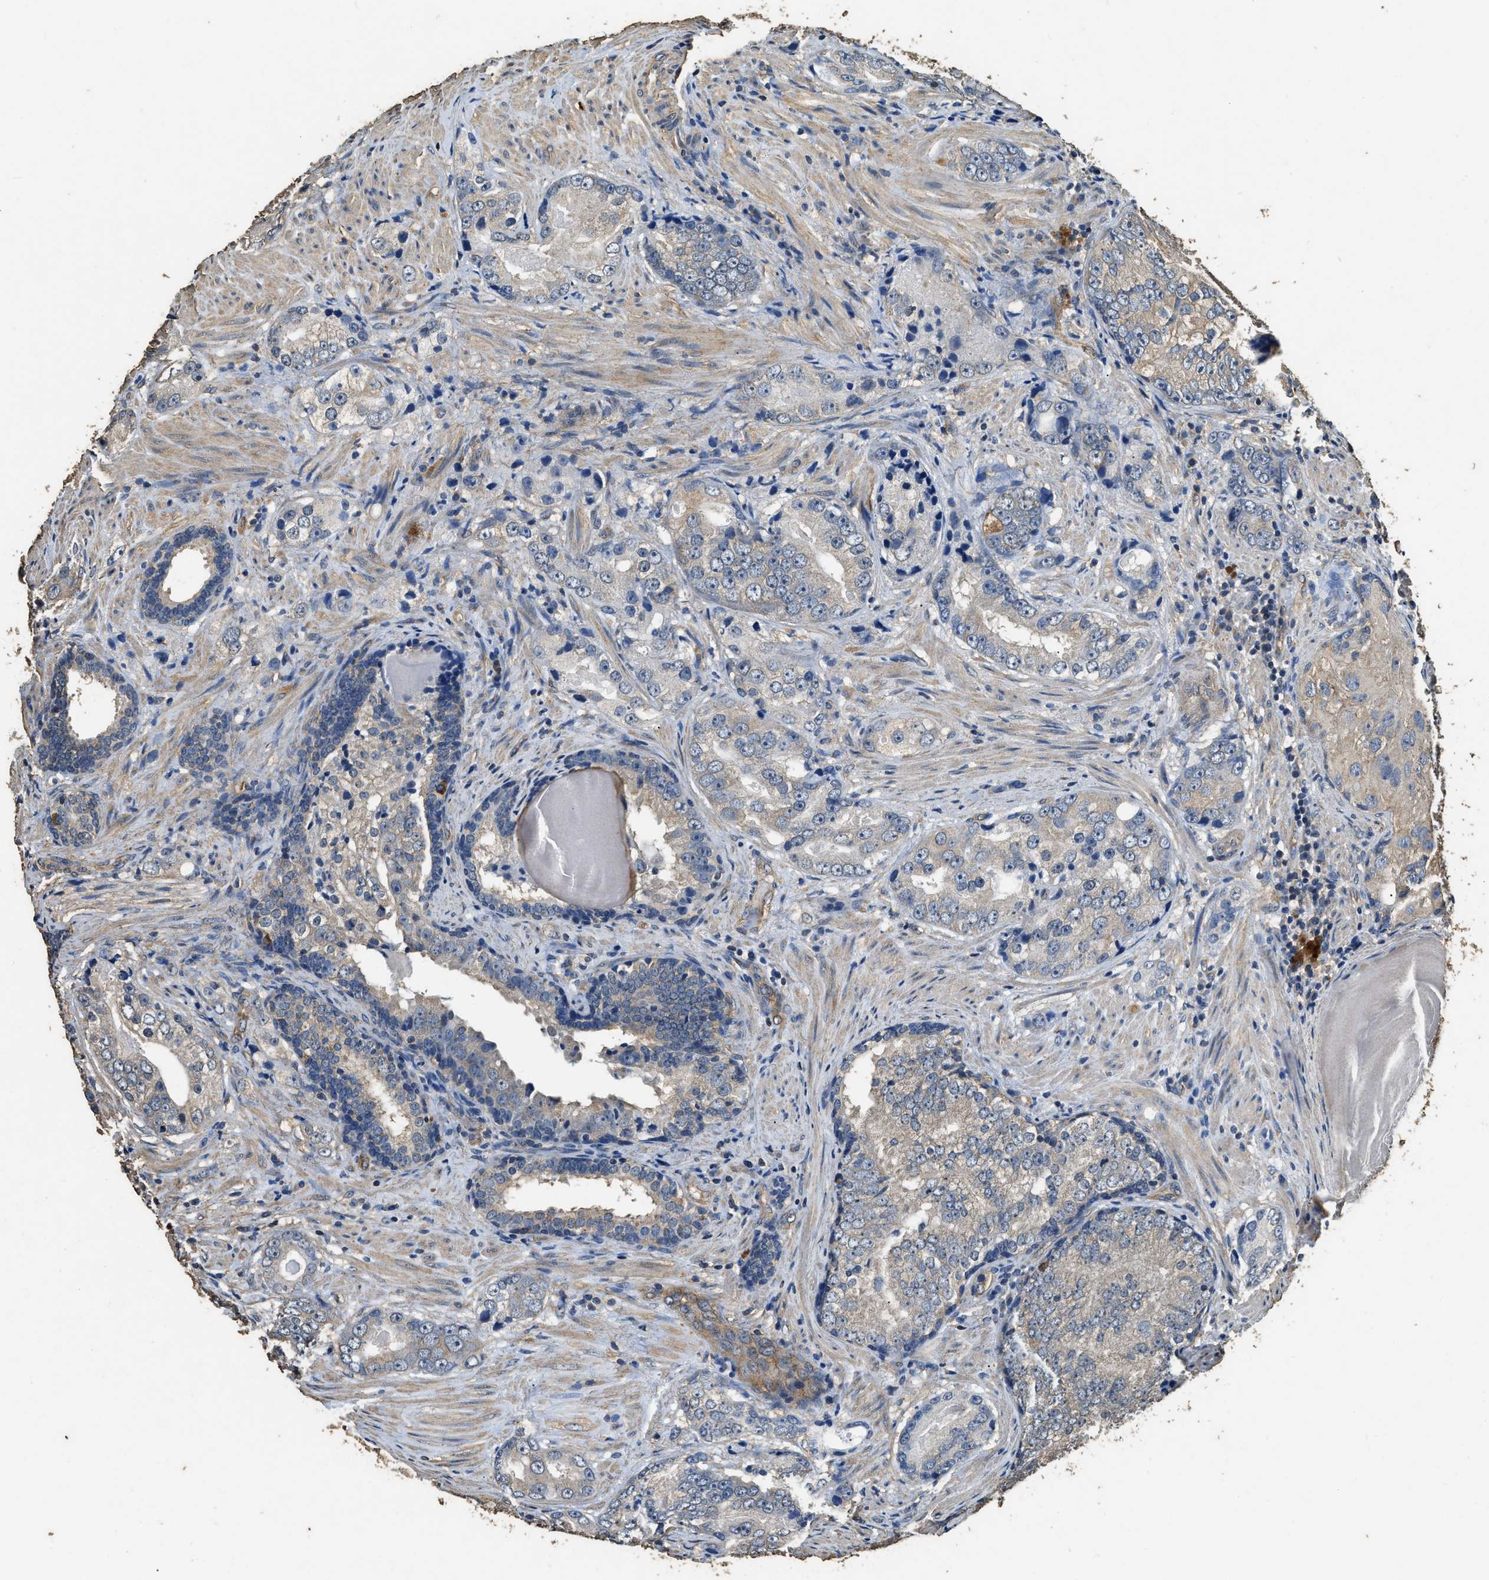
{"staining": {"intensity": "weak", "quantity": "<25%", "location": "cytoplasmic/membranous"}, "tissue": "prostate cancer", "cell_type": "Tumor cells", "image_type": "cancer", "snomed": [{"axis": "morphology", "description": "Adenocarcinoma, High grade"}, {"axis": "topography", "description": "Prostate"}], "caption": "IHC image of neoplastic tissue: adenocarcinoma (high-grade) (prostate) stained with DAB (3,3'-diaminobenzidine) demonstrates no significant protein positivity in tumor cells.", "gene": "MIB1", "patient": {"sex": "male", "age": 66}}